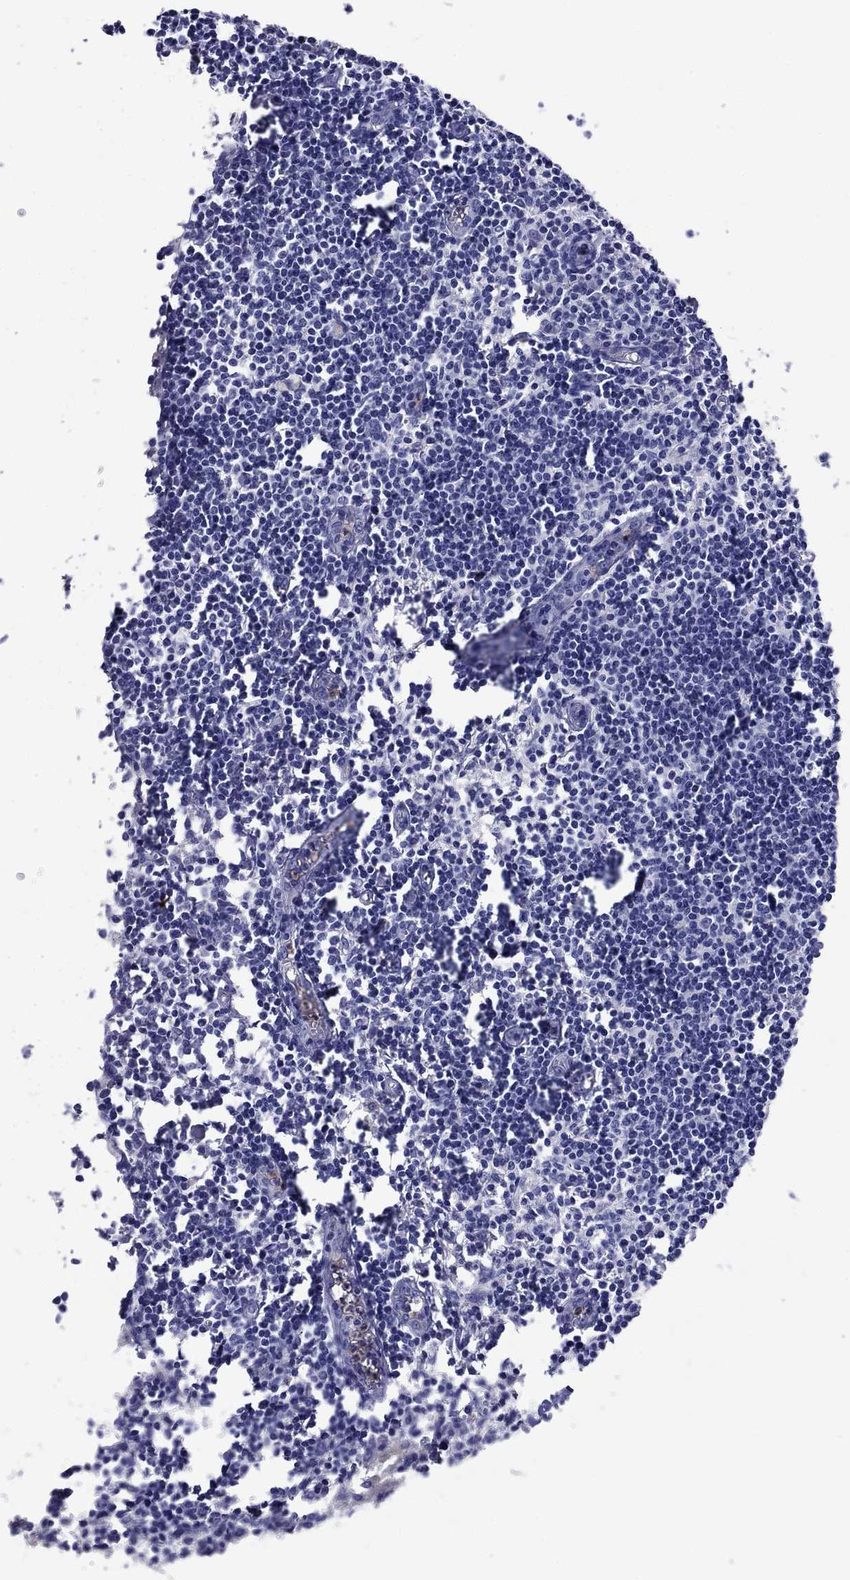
{"staining": {"intensity": "negative", "quantity": "none", "location": "none"}, "tissue": "lymph node", "cell_type": "Germinal center cells", "image_type": "normal", "snomed": [{"axis": "morphology", "description": "Normal tissue, NOS"}, {"axis": "topography", "description": "Lymph node"}], "caption": "A high-resolution histopathology image shows immunohistochemistry (IHC) staining of unremarkable lymph node, which reveals no significant expression in germinal center cells. The staining was performed using DAB to visualize the protein expression in brown, while the nuclei were stained in blue with hematoxylin (Magnification: 20x).", "gene": "TFR2", "patient": {"sex": "male", "age": 59}}